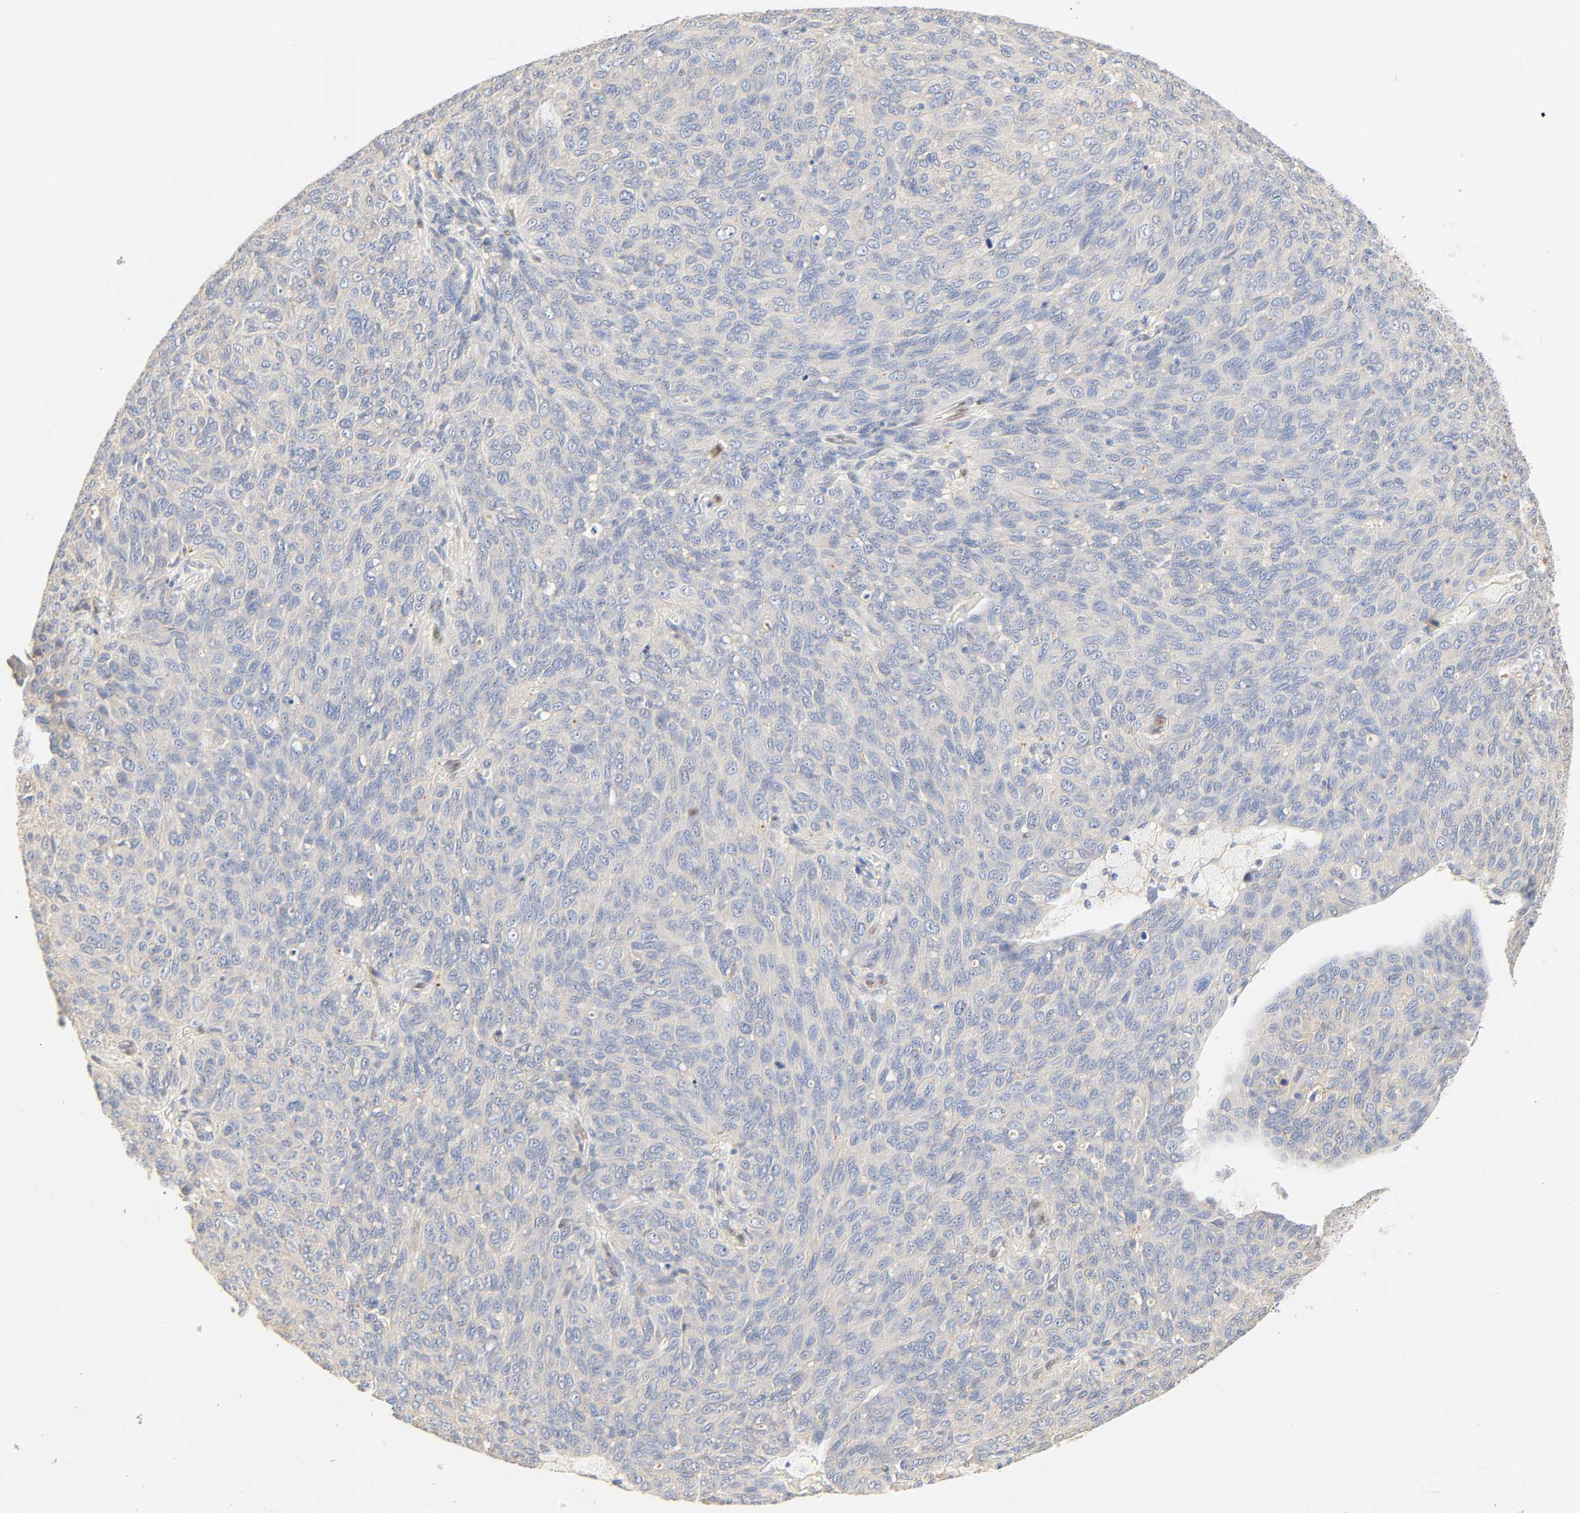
{"staining": {"intensity": "negative", "quantity": "none", "location": "none"}, "tissue": "ovarian cancer", "cell_type": "Tumor cells", "image_type": "cancer", "snomed": [{"axis": "morphology", "description": "Carcinoma, endometroid"}, {"axis": "topography", "description": "Ovary"}], "caption": "IHC of endometroid carcinoma (ovarian) shows no staining in tumor cells. The staining is performed using DAB (3,3'-diaminobenzidine) brown chromogen with nuclei counter-stained in using hematoxylin.", "gene": "BORCS8-MEF2B", "patient": {"sex": "female", "age": 60}}